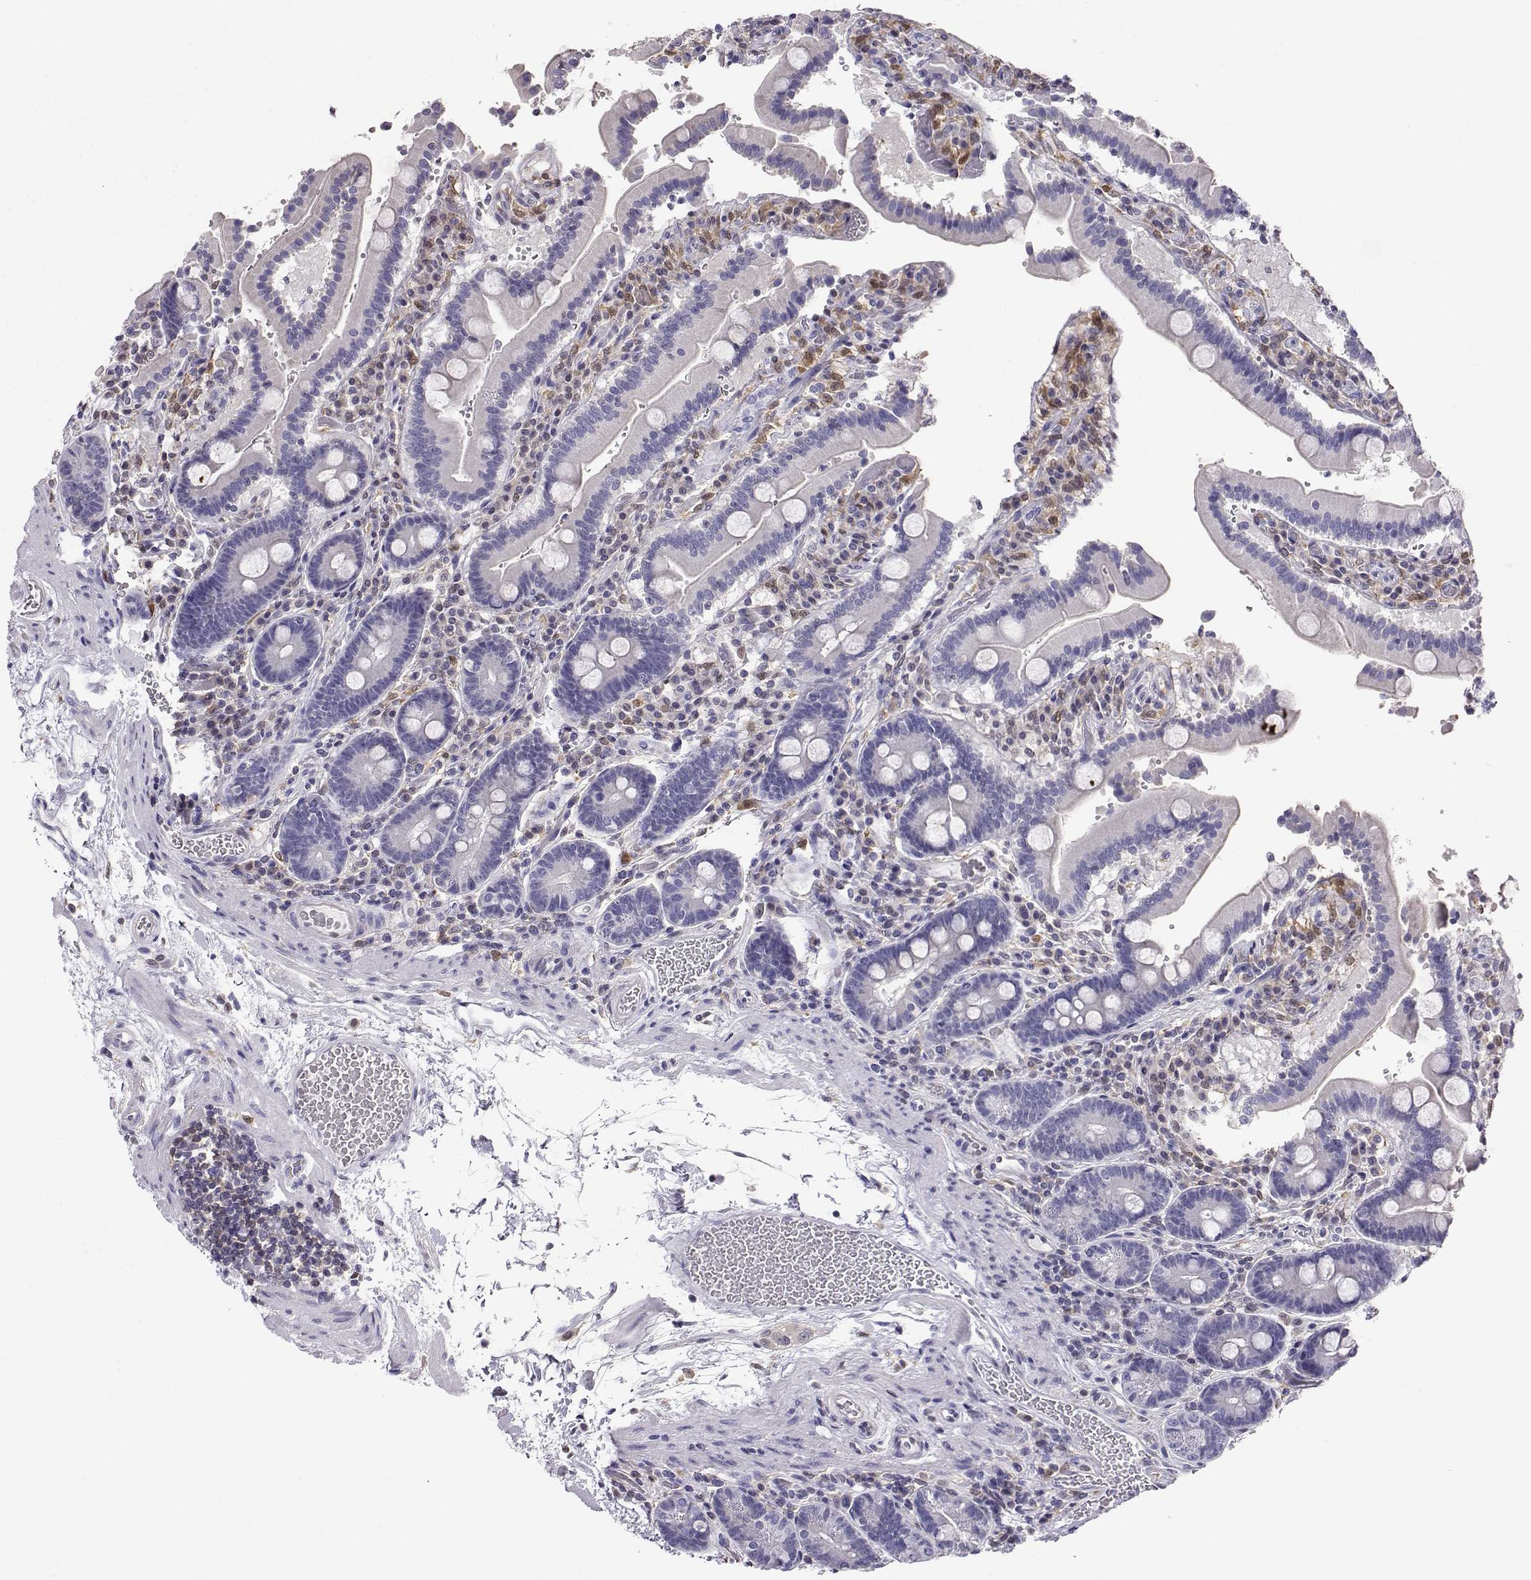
{"staining": {"intensity": "negative", "quantity": "none", "location": "none"}, "tissue": "duodenum", "cell_type": "Glandular cells", "image_type": "normal", "snomed": [{"axis": "morphology", "description": "Normal tissue, NOS"}, {"axis": "topography", "description": "Duodenum"}], "caption": "An IHC image of normal duodenum is shown. There is no staining in glandular cells of duodenum.", "gene": "AKR1B1", "patient": {"sex": "female", "age": 62}}